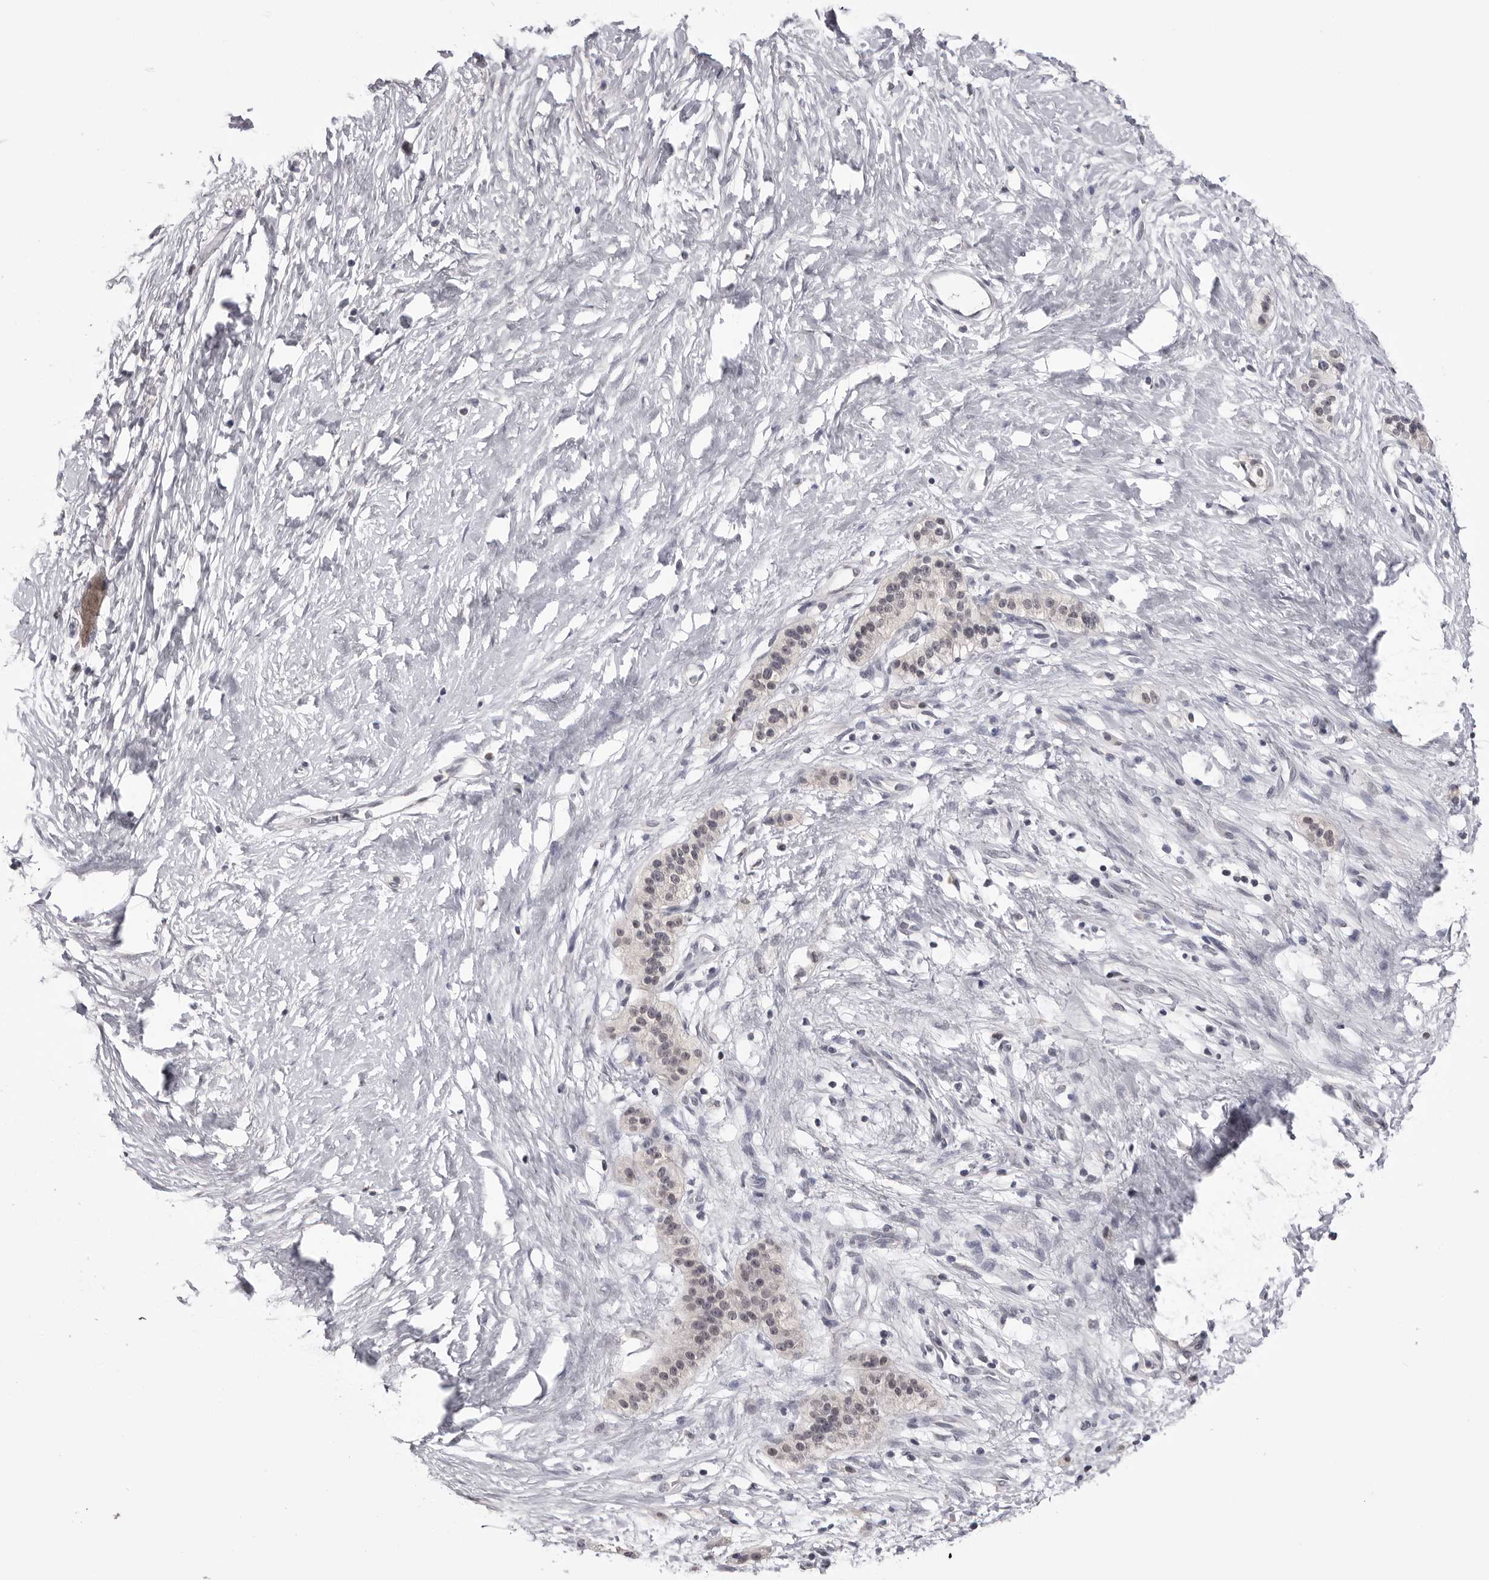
{"staining": {"intensity": "weak", "quantity": "25%-75%", "location": "nuclear"}, "tissue": "pancreatic cancer", "cell_type": "Tumor cells", "image_type": "cancer", "snomed": [{"axis": "morphology", "description": "Adenocarcinoma, NOS"}, {"axis": "topography", "description": "Pancreas"}], "caption": "This photomicrograph displays immunohistochemistry staining of pancreatic cancer (adenocarcinoma), with low weak nuclear expression in about 25%-75% of tumor cells.", "gene": "DLG2", "patient": {"sex": "male", "age": 50}}